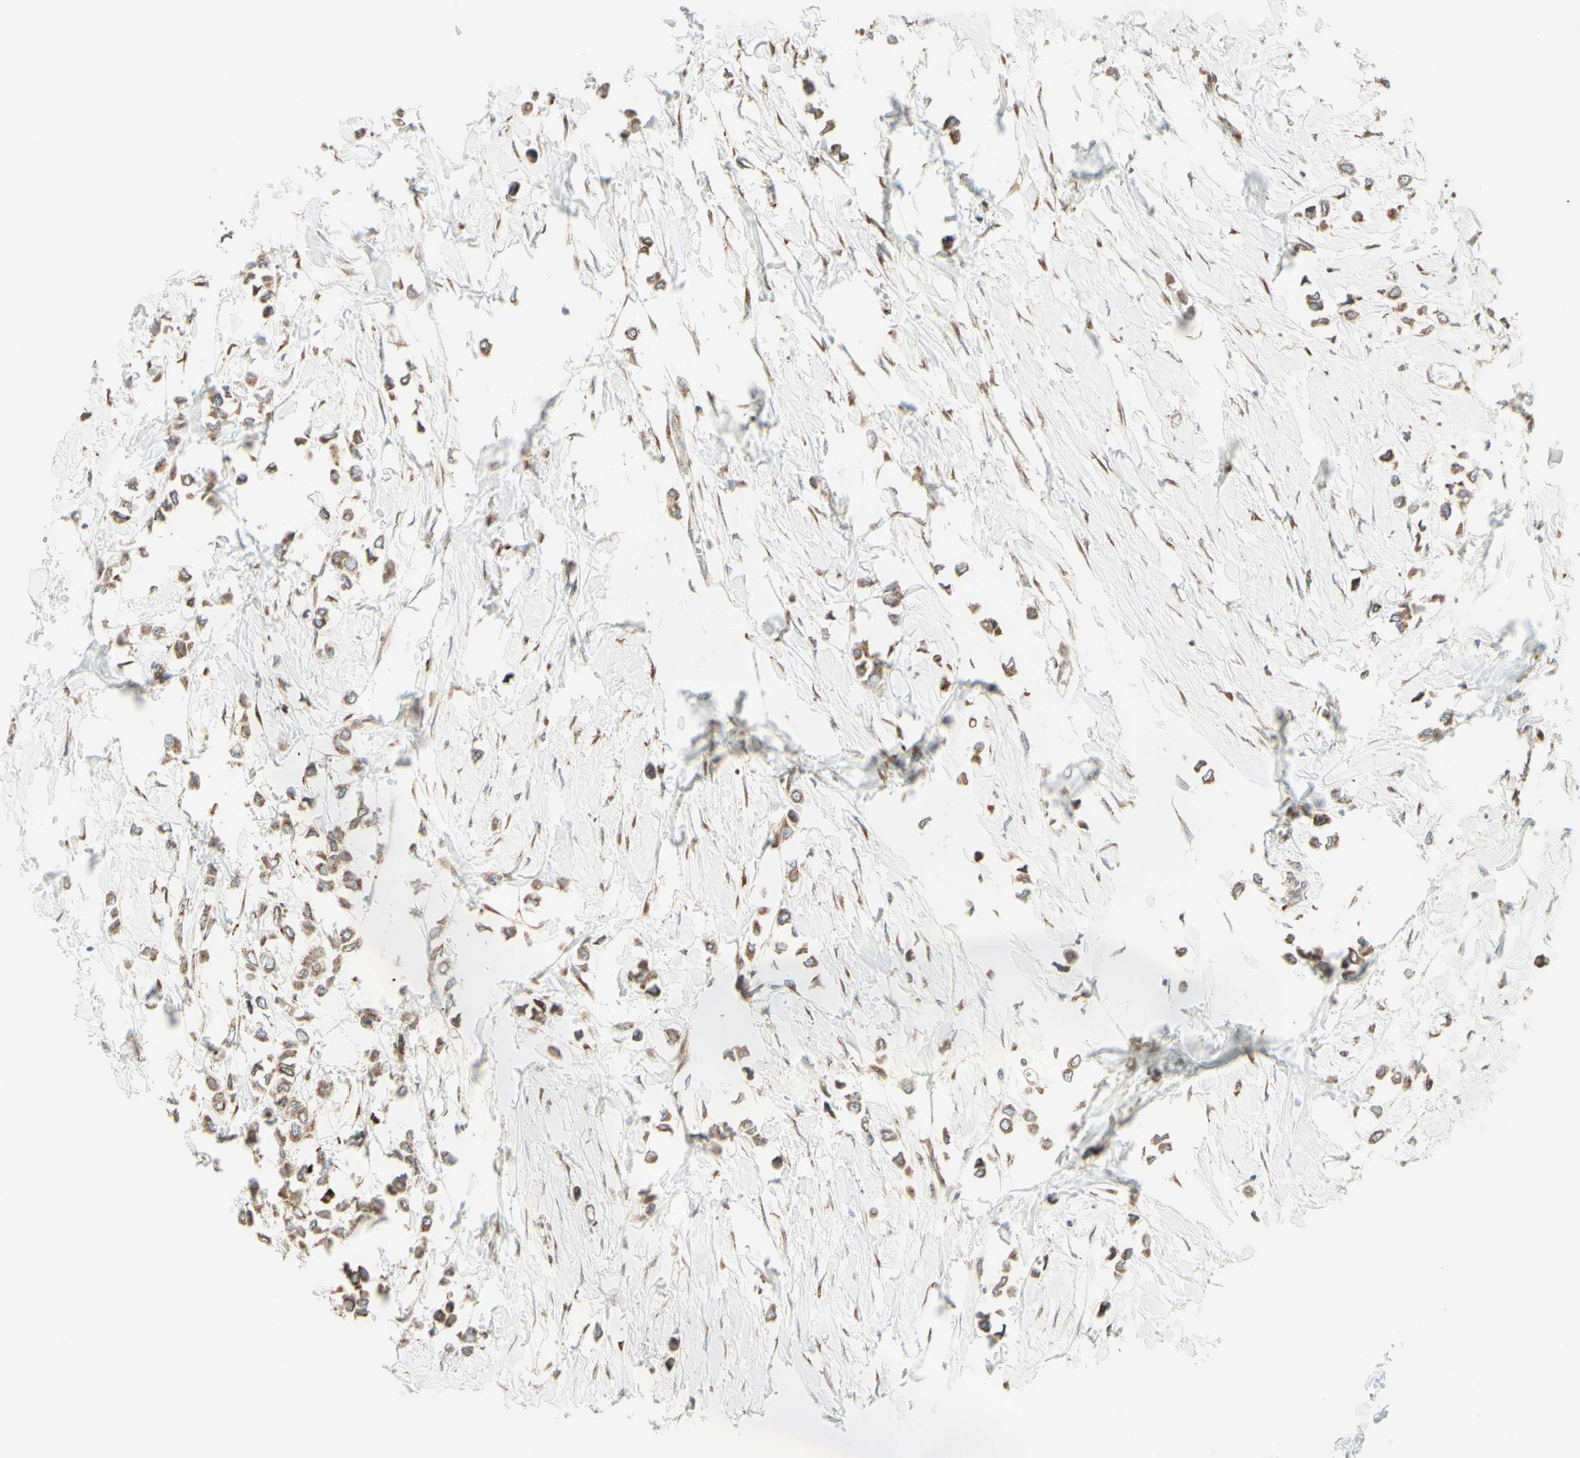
{"staining": {"intensity": "moderate", "quantity": ">75%", "location": "cytoplasmic/membranous"}, "tissue": "breast cancer", "cell_type": "Tumor cells", "image_type": "cancer", "snomed": [{"axis": "morphology", "description": "Lobular carcinoma"}, {"axis": "topography", "description": "Breast"}], "caption": "Protein analysis of breast cancer (lobular carcinoma) tissue reveals moderate cytoplasmic/membranous expression in about >75% of tumor cells.", "gene": "DNAJB11", "patient": {"sex": "female", "age": 51}}